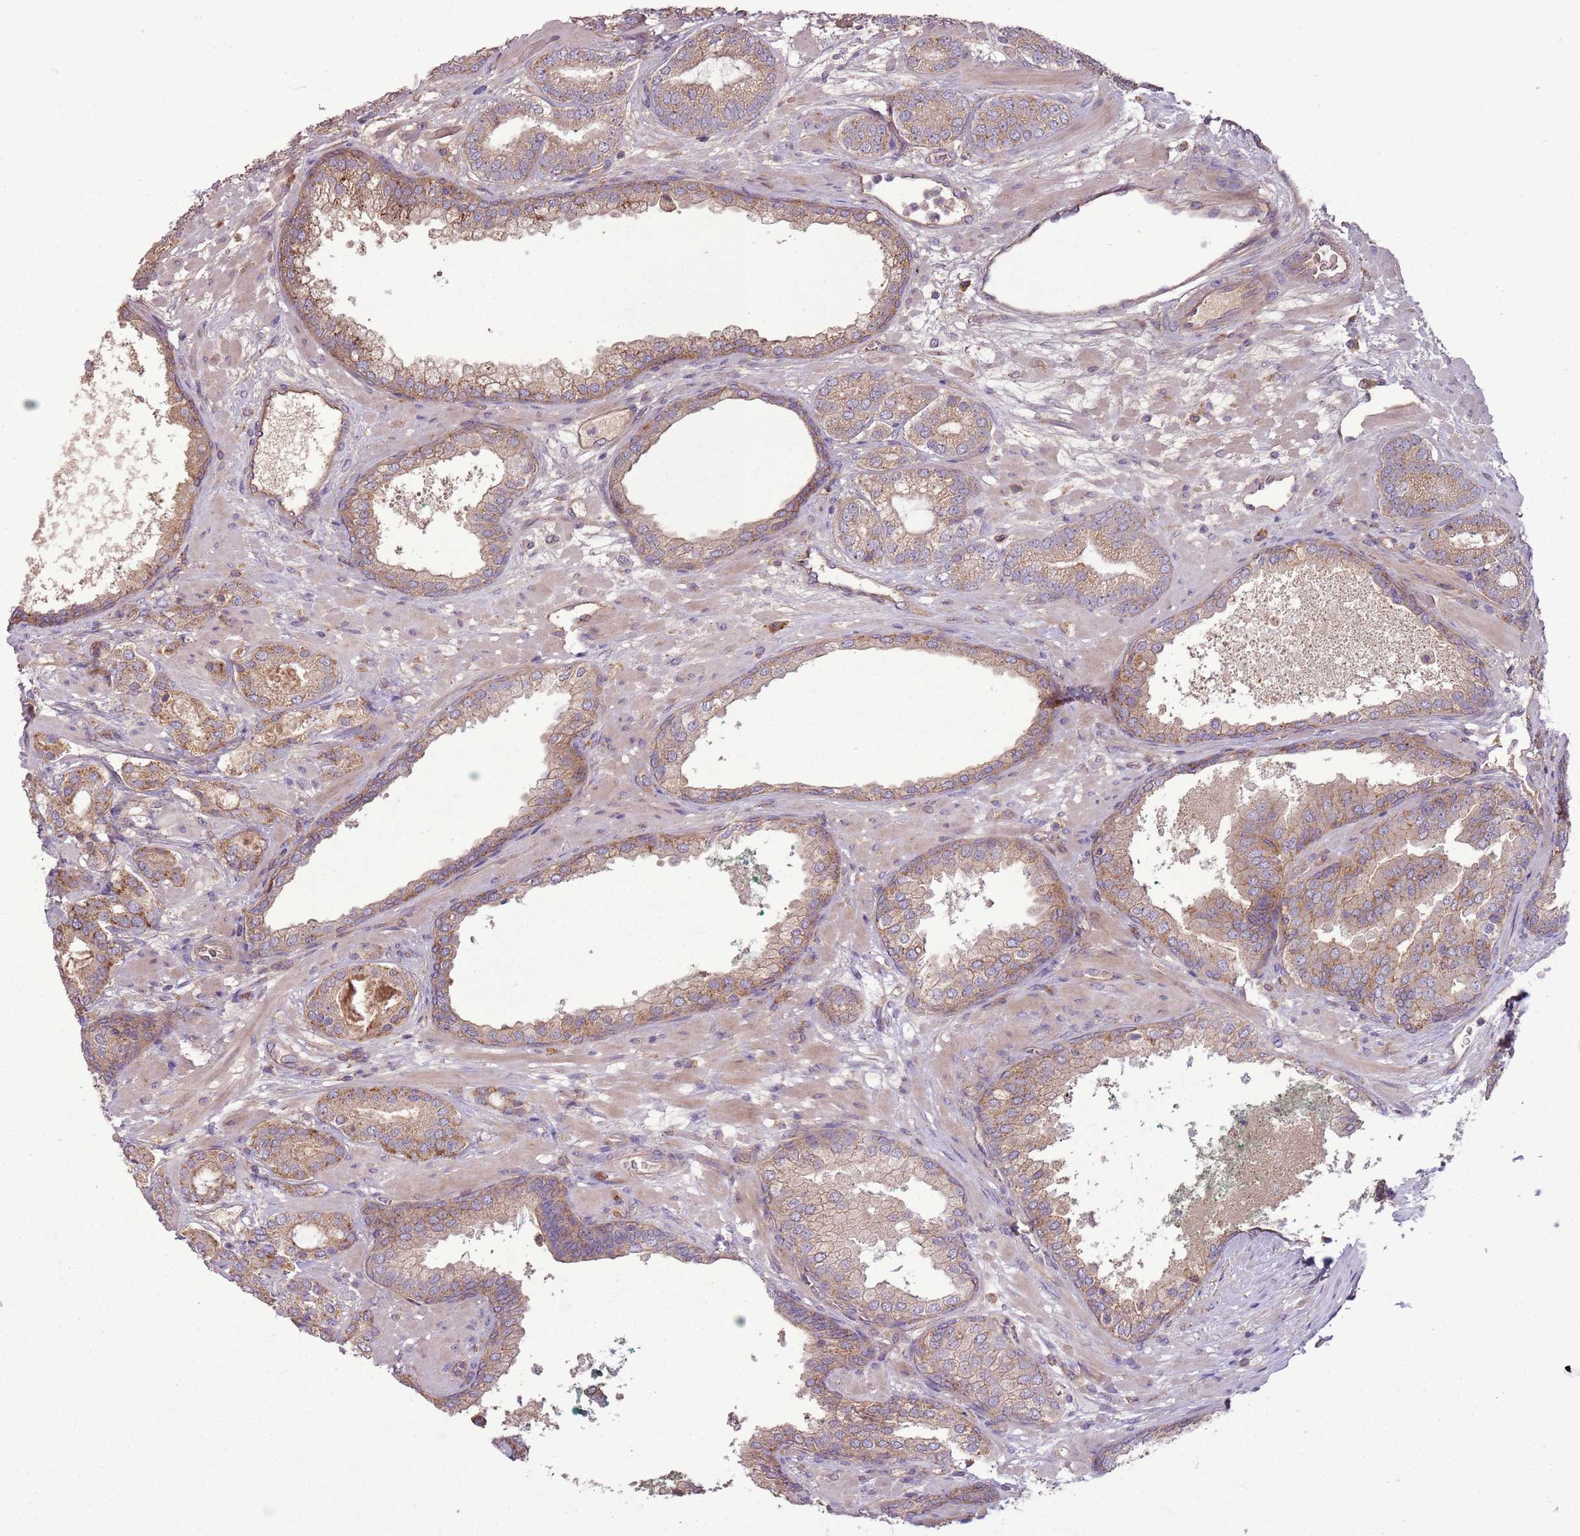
{"staining": {"intensity": "moderate", "quantity": ">75%", "location": "cytoplasmic/membranous"}, "tissue": "prostate cancer", "cell_type": "Tumor cells", "image_type": "cancer", "snomed": [{"axis": "morphology", "description": "Adenocarcinoma, High grade"}, {"axis": "topography", "description": "Prostate"}], "caption": "This histopathology image reveals immunohistochemistry staining of human high-grade adenocarcinoma (prostate), with medium moderate cytoplasmic/membranous positivity in about >75% of tumor cells.", "gene": "ANKRD24", "patient": {"sex": "male", "age": 60}}